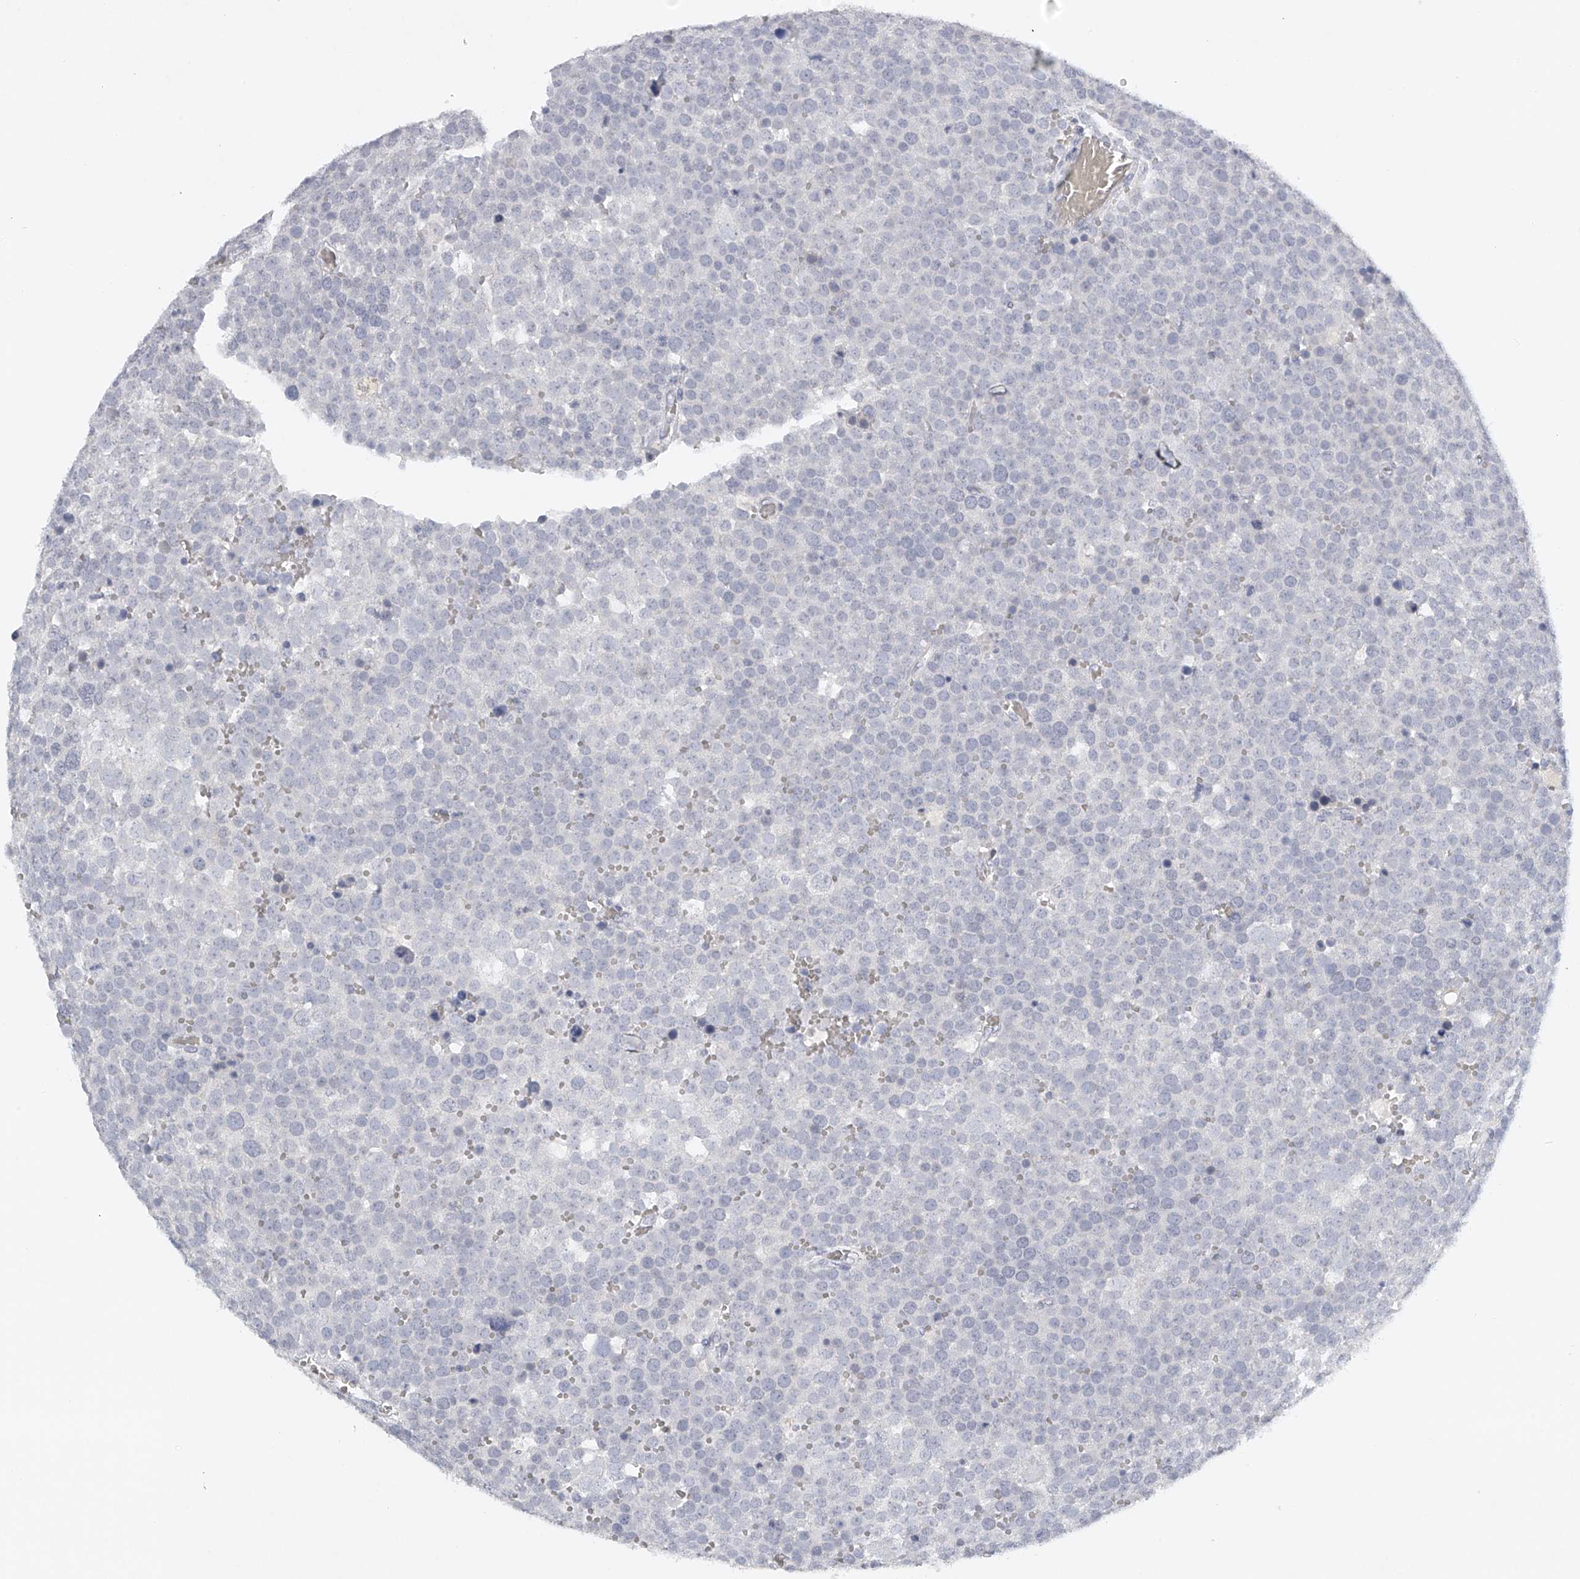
{"staining": {"intensity": "negative", "quantity": "none", "location": "none"}, "tissue": "testis cancer", "cell_type": "Tumor cells", "image_type": "cancer", "snomed": [{"axis": "morphology", "description": "Seminoma, NOS"}, {"axis": "topography", "description": "Testis"}], "caption": "Immunohistochemistry photomicrograph of testis cancer stained for a protein (brown), which exhibits no positivity in tumor cells.", "gene": "FAT2", "patient": {"sex": "male", "age": 71}}